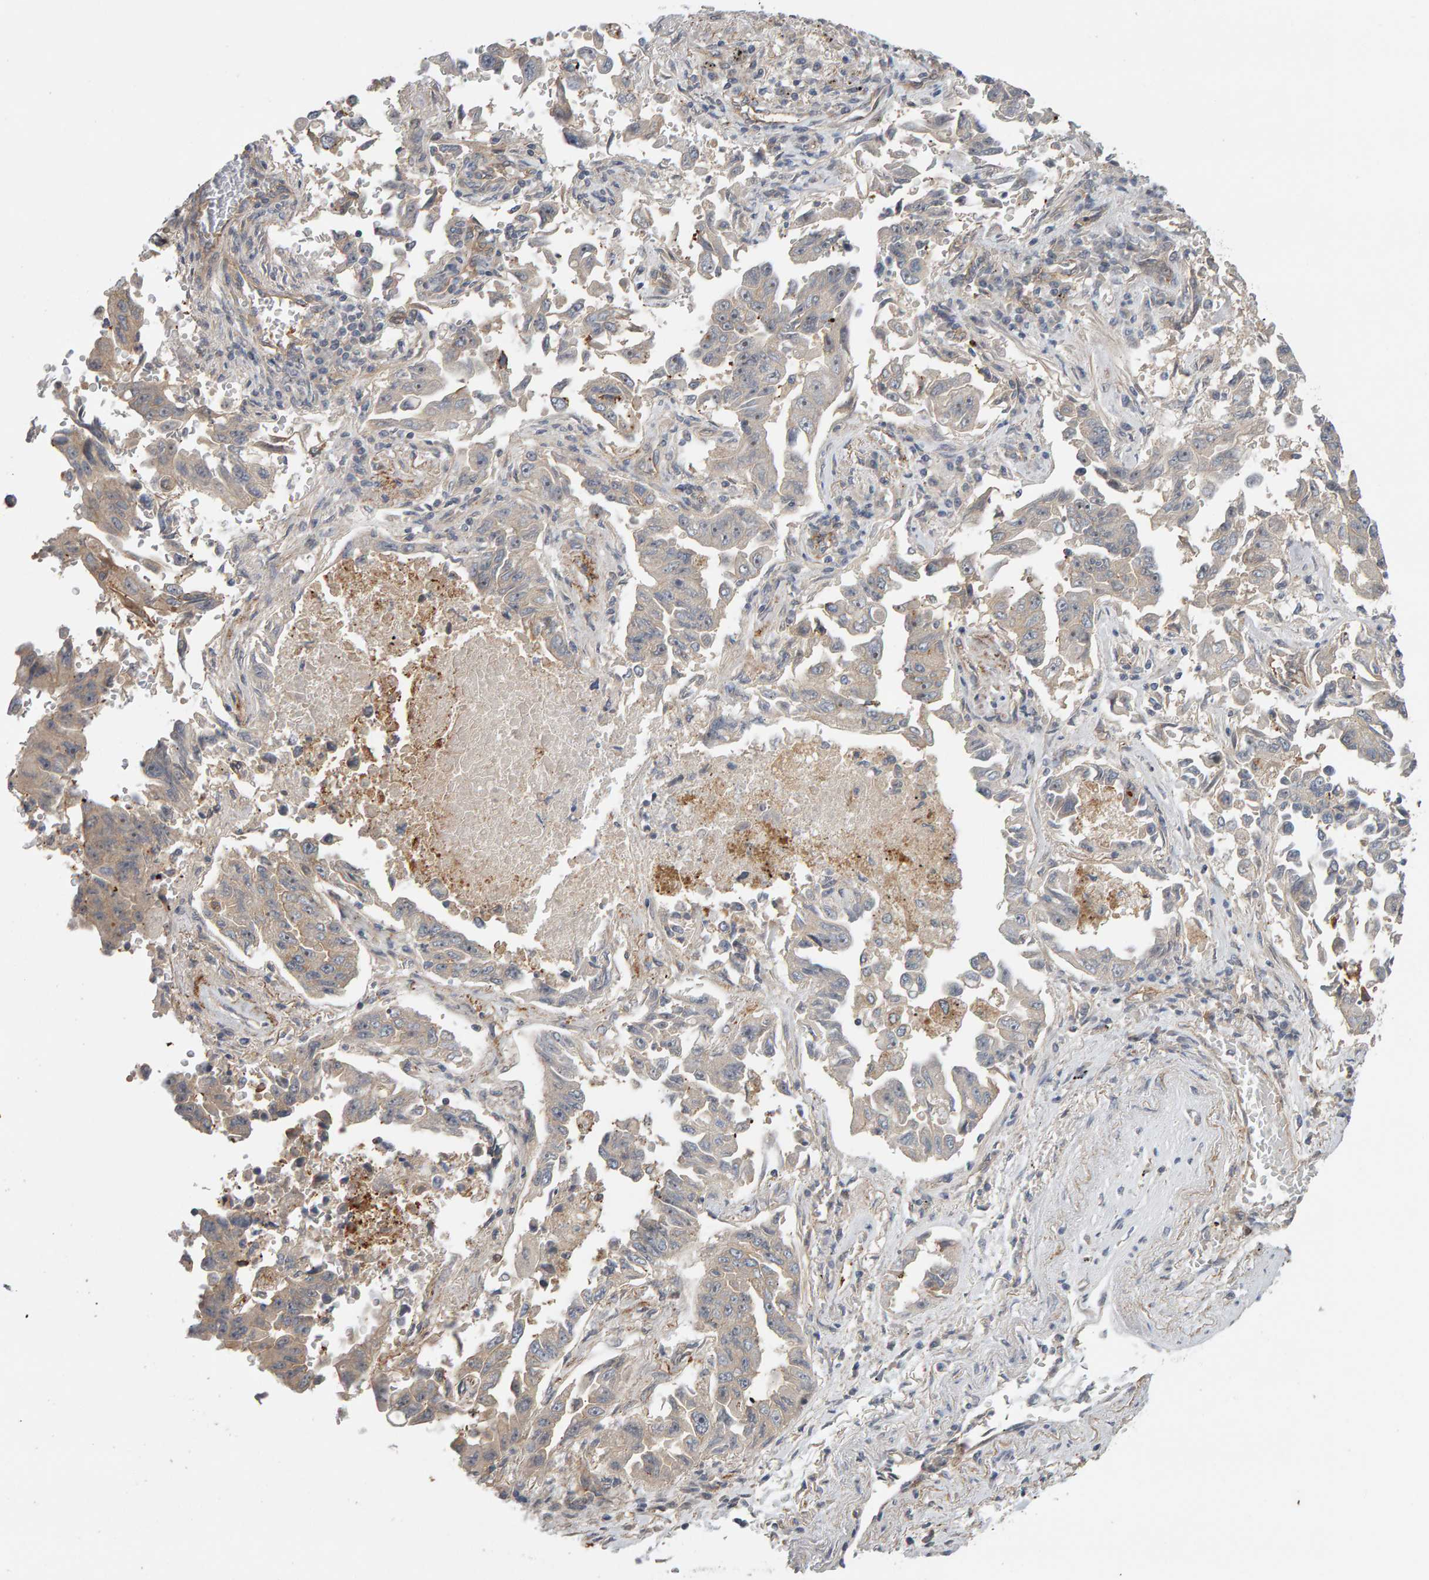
{"staining": {"intensity": "weak", "quantity": "<25%", "location": "cytoplasmic/membranous"}, "tissue": "lung cancer", "cell_type": "Tumor cells", "image_type": "cancer", "snomed": [{"axis": "morphology", "description": "Adenocarcinoma, NOS"}, {"axis": "topography", "description": "Lung"}], "caption": "A high-resolution micrograph shows immunohistochemistry staining of adenocarcinoma (lung), which reveals no significant expression in tumor cells. (Brightfield microscopy of DAB immunohistochemistry at high magnification).", "gene": "PPP1R16A", "patient": {"sex": "female", "age": 51}}